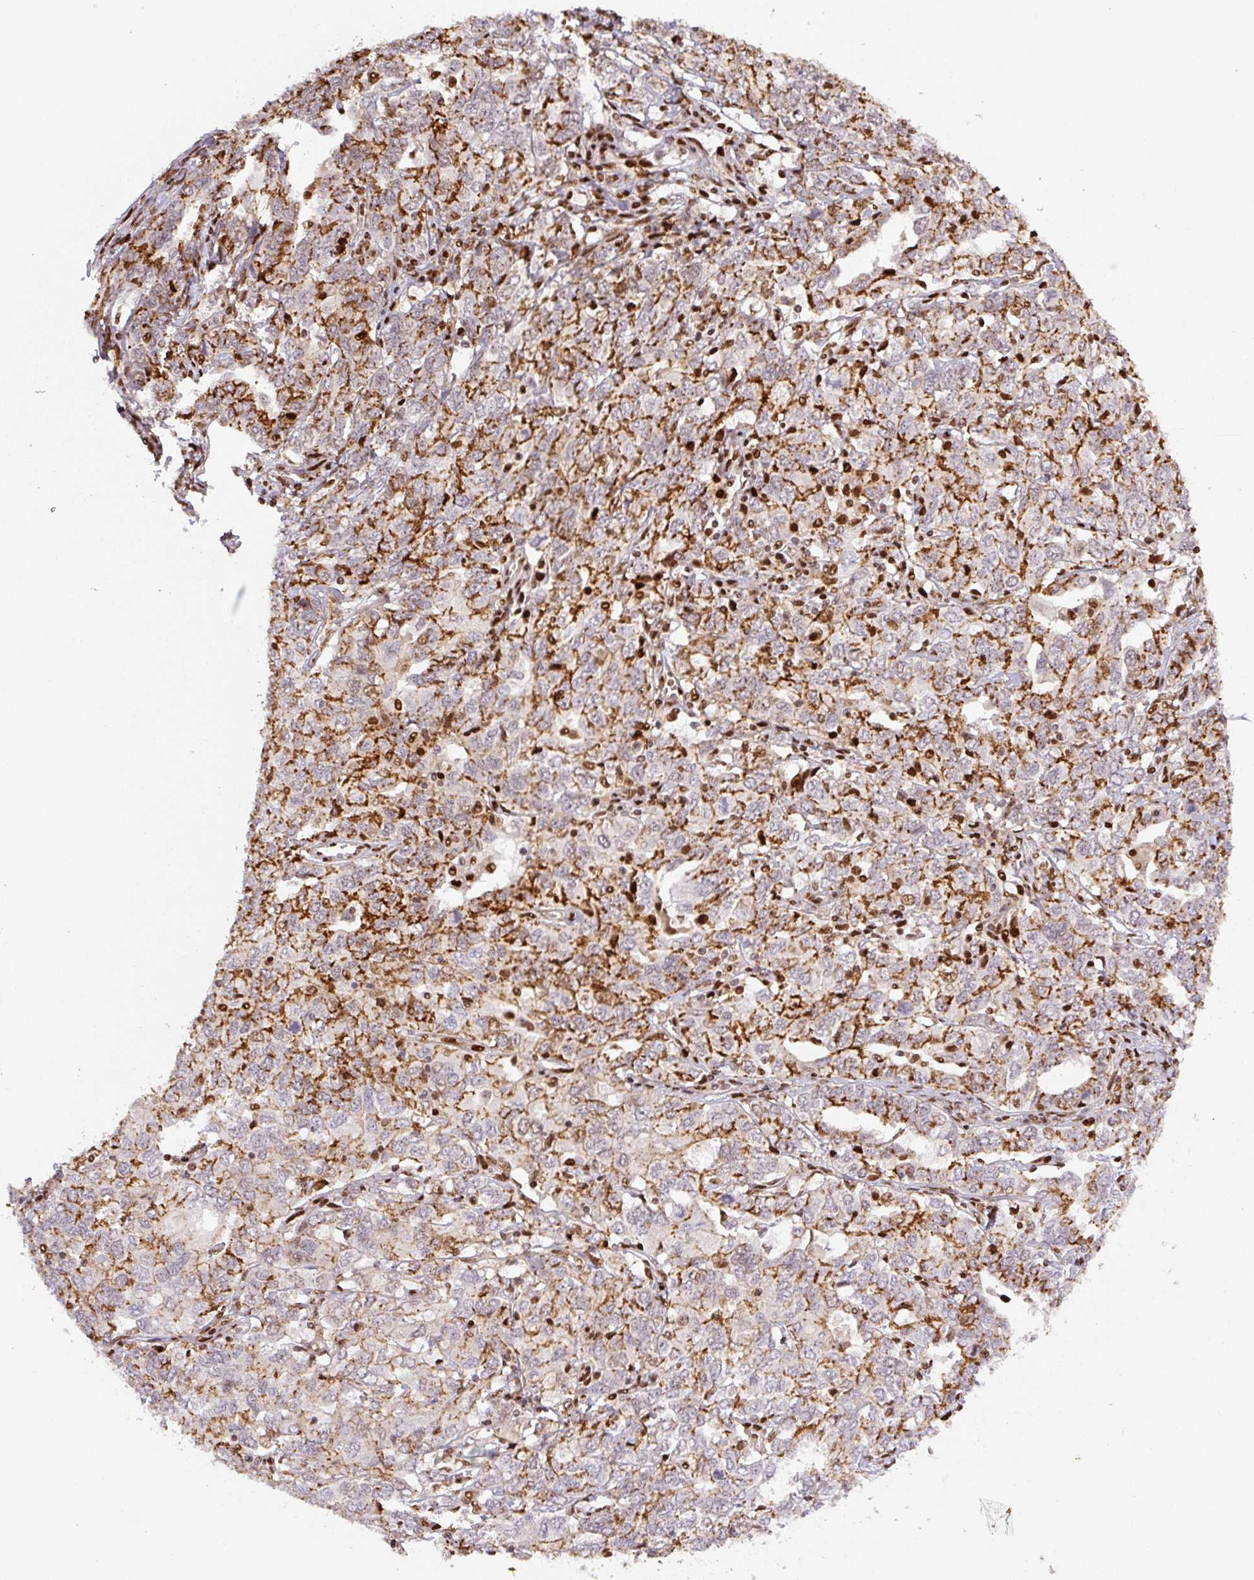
{"staining": {"intensity": "moderate", "quantity": ">75%", "location": "cytoplasmic/membranous,nuclear"}, "tissue": "ovarian cancer", "cell_type": "Tumor cells", "image_type": "cancer", "snomed": [{"axis": "morphology", "description": "Carcinoma, endometroid"}, {"axis": "topography", "description": "Ovary"}], "caption": "This histopathology image shows immunohistochemistry (IHC) staining of human ovarian cancer (endometroid carcinoma), with medium moderate cytoplasmic/membranous and nuclear staining in approximately >75% of tumor cells.", "gene": "PYDC2", "patient": {"sex": "female", "age": 62}}